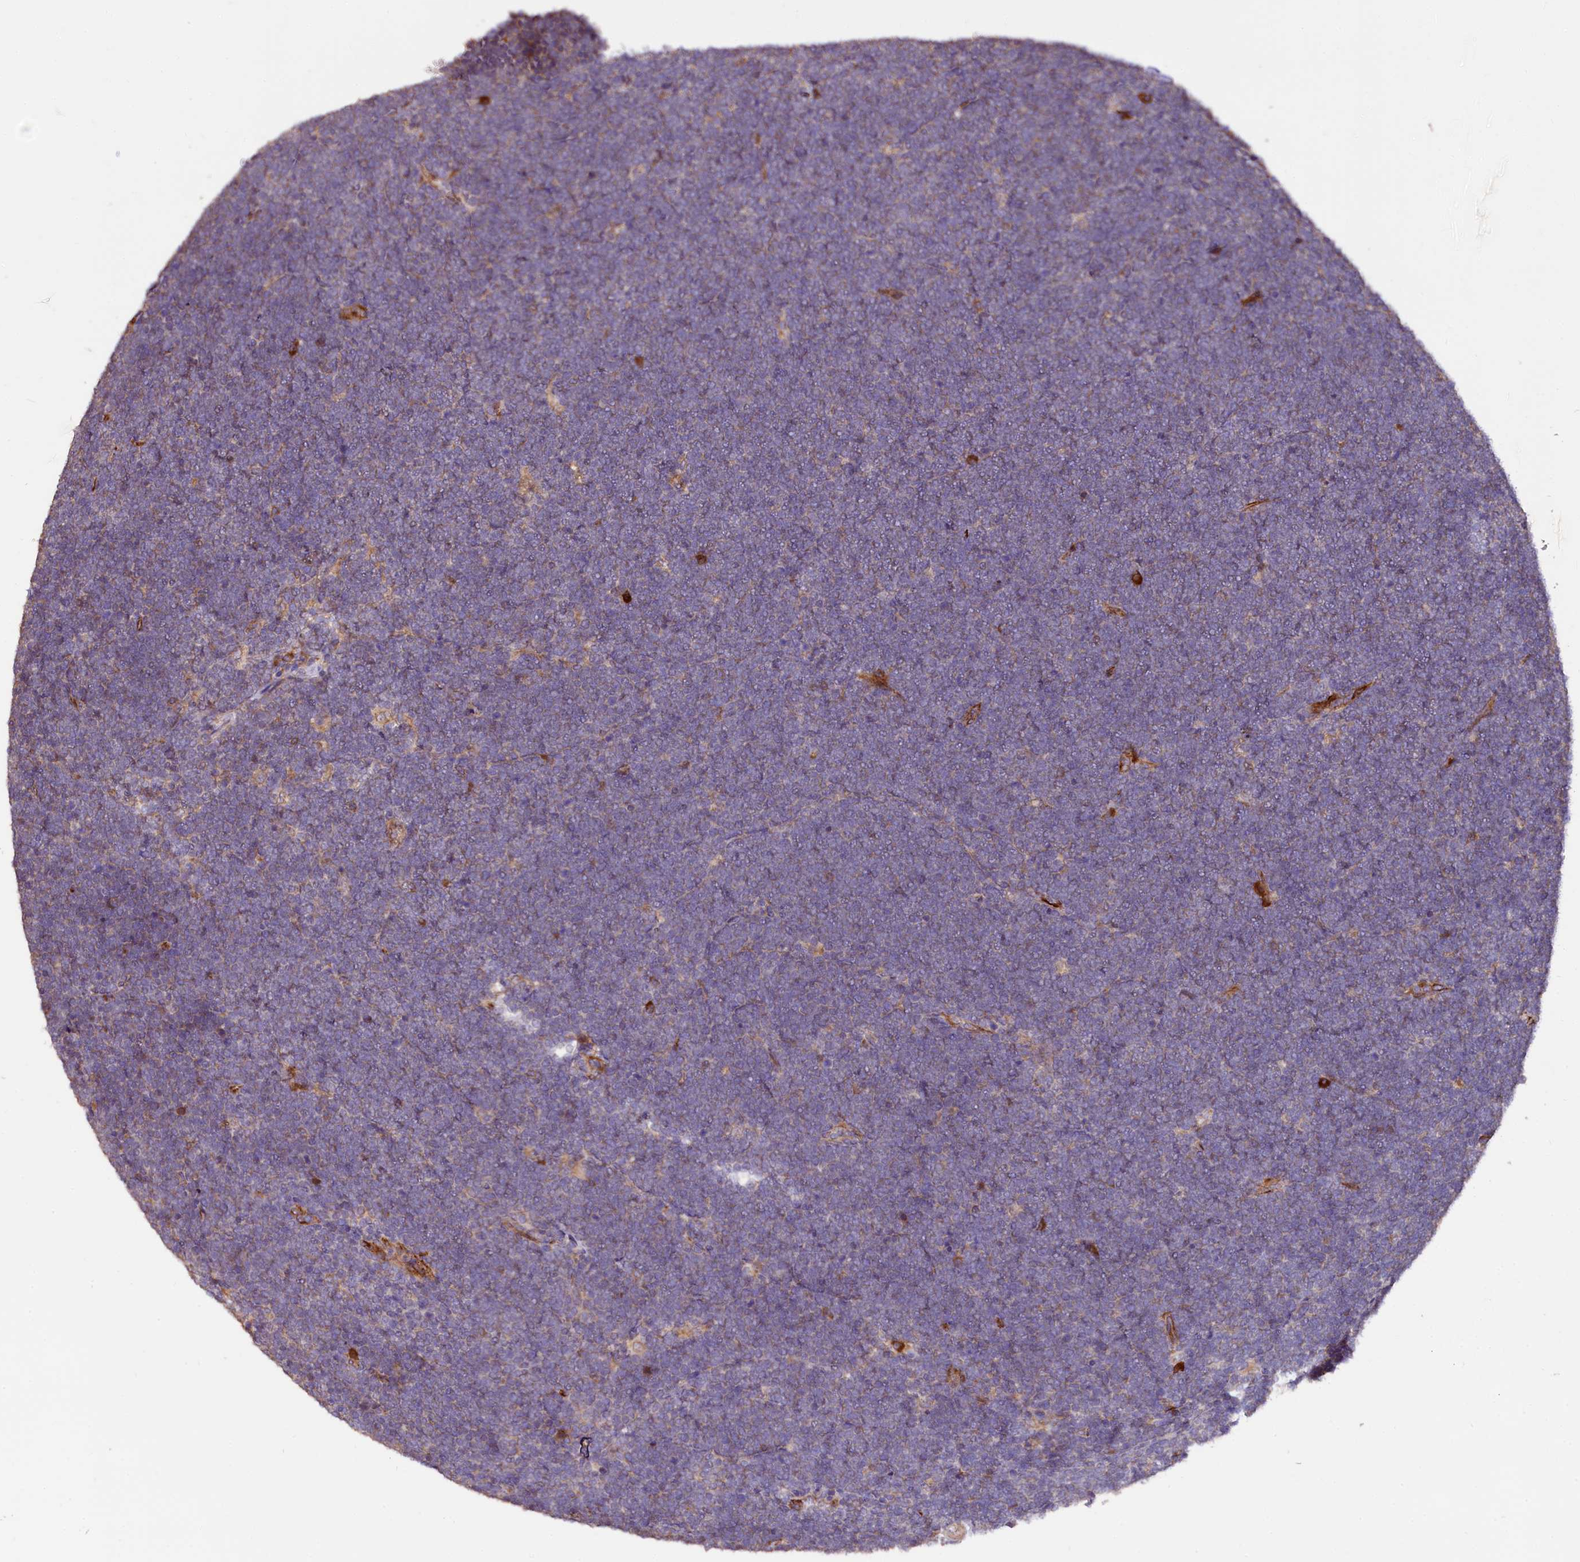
{"staining": {"intensity": "negative", "quantity": "none", "location": "none"}, "tissue": "lymphoma", "cell_type": "Tumor cells", "image_type": "cancer", "snomed": [{"axis": "morphology", "description": "Malignant lymphoma, non-Hodgkin's type, High grade"}, {"axis": "topography", "description": "Lymph node"}], "caption": "IHC of human lymphoma reveals no positivity in tumor cells.", "gene": "RASSF1", "patient": {"sex": "male", "age": 13}}